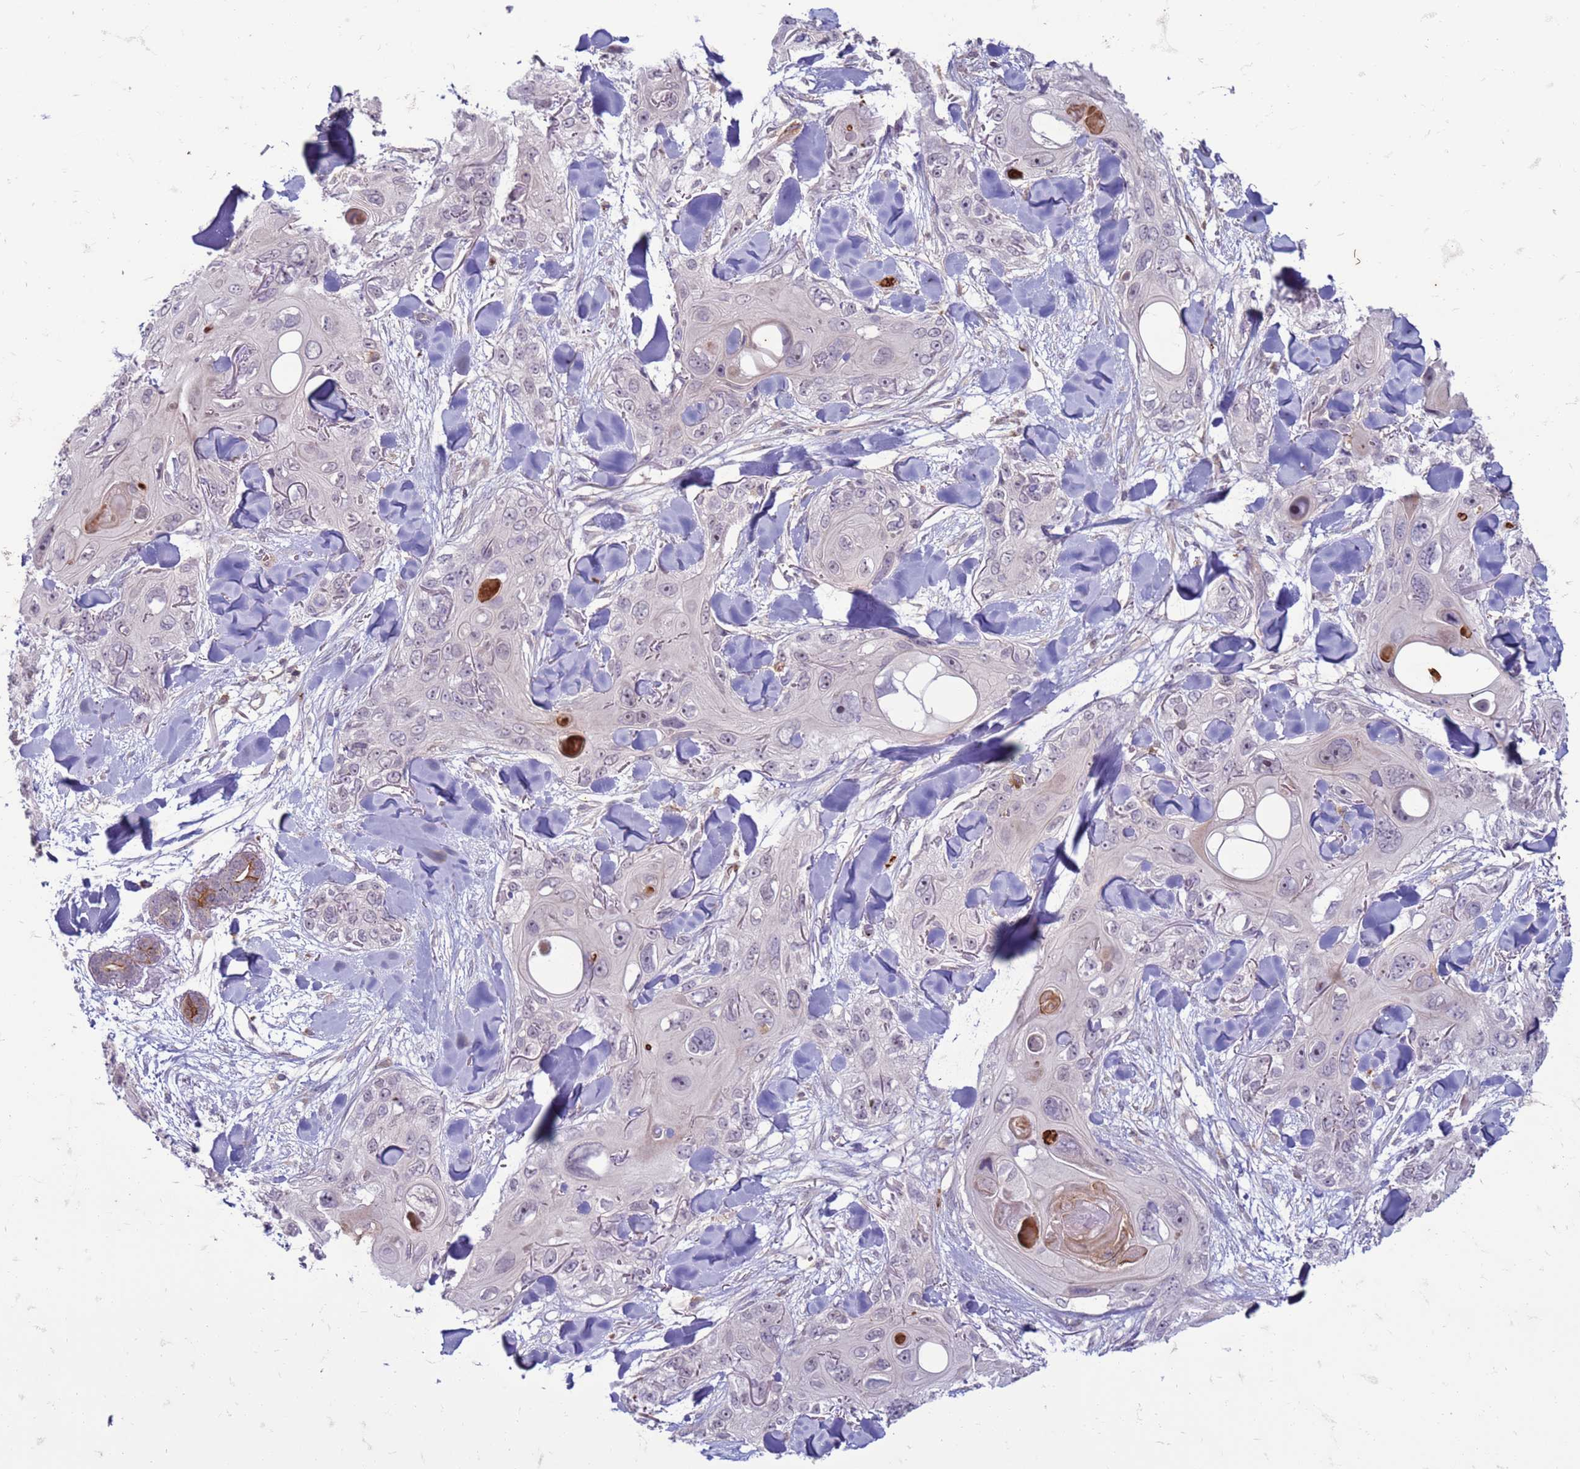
{"staining": {"intensity": "negative", "quantity": "none", "location": "none"}, "tissue": "skin cancer", "cell_type": "Tumor cells", "image_type": "cancer", "snomed": [{"axis": "morphology", "description": "Normal tissue, NOS"}, {"axis": "morphology", "description": "Squamous cell carcinoma, NOS"}, {"axis": "topography", "description": "Skin"}], "caption": "An IHC photomicrograph of skin cancer (squamous cell carcinoma) is shown. There is no staining in tumor cells of skin cancer (squamous cell carcinoma). (Brightfield microscopy of DAB (3,3'-diaminobenzidine) IHC at high magnification).", "gene": "SLC15A3", "patient": {"sex": "male", "age": 72}}